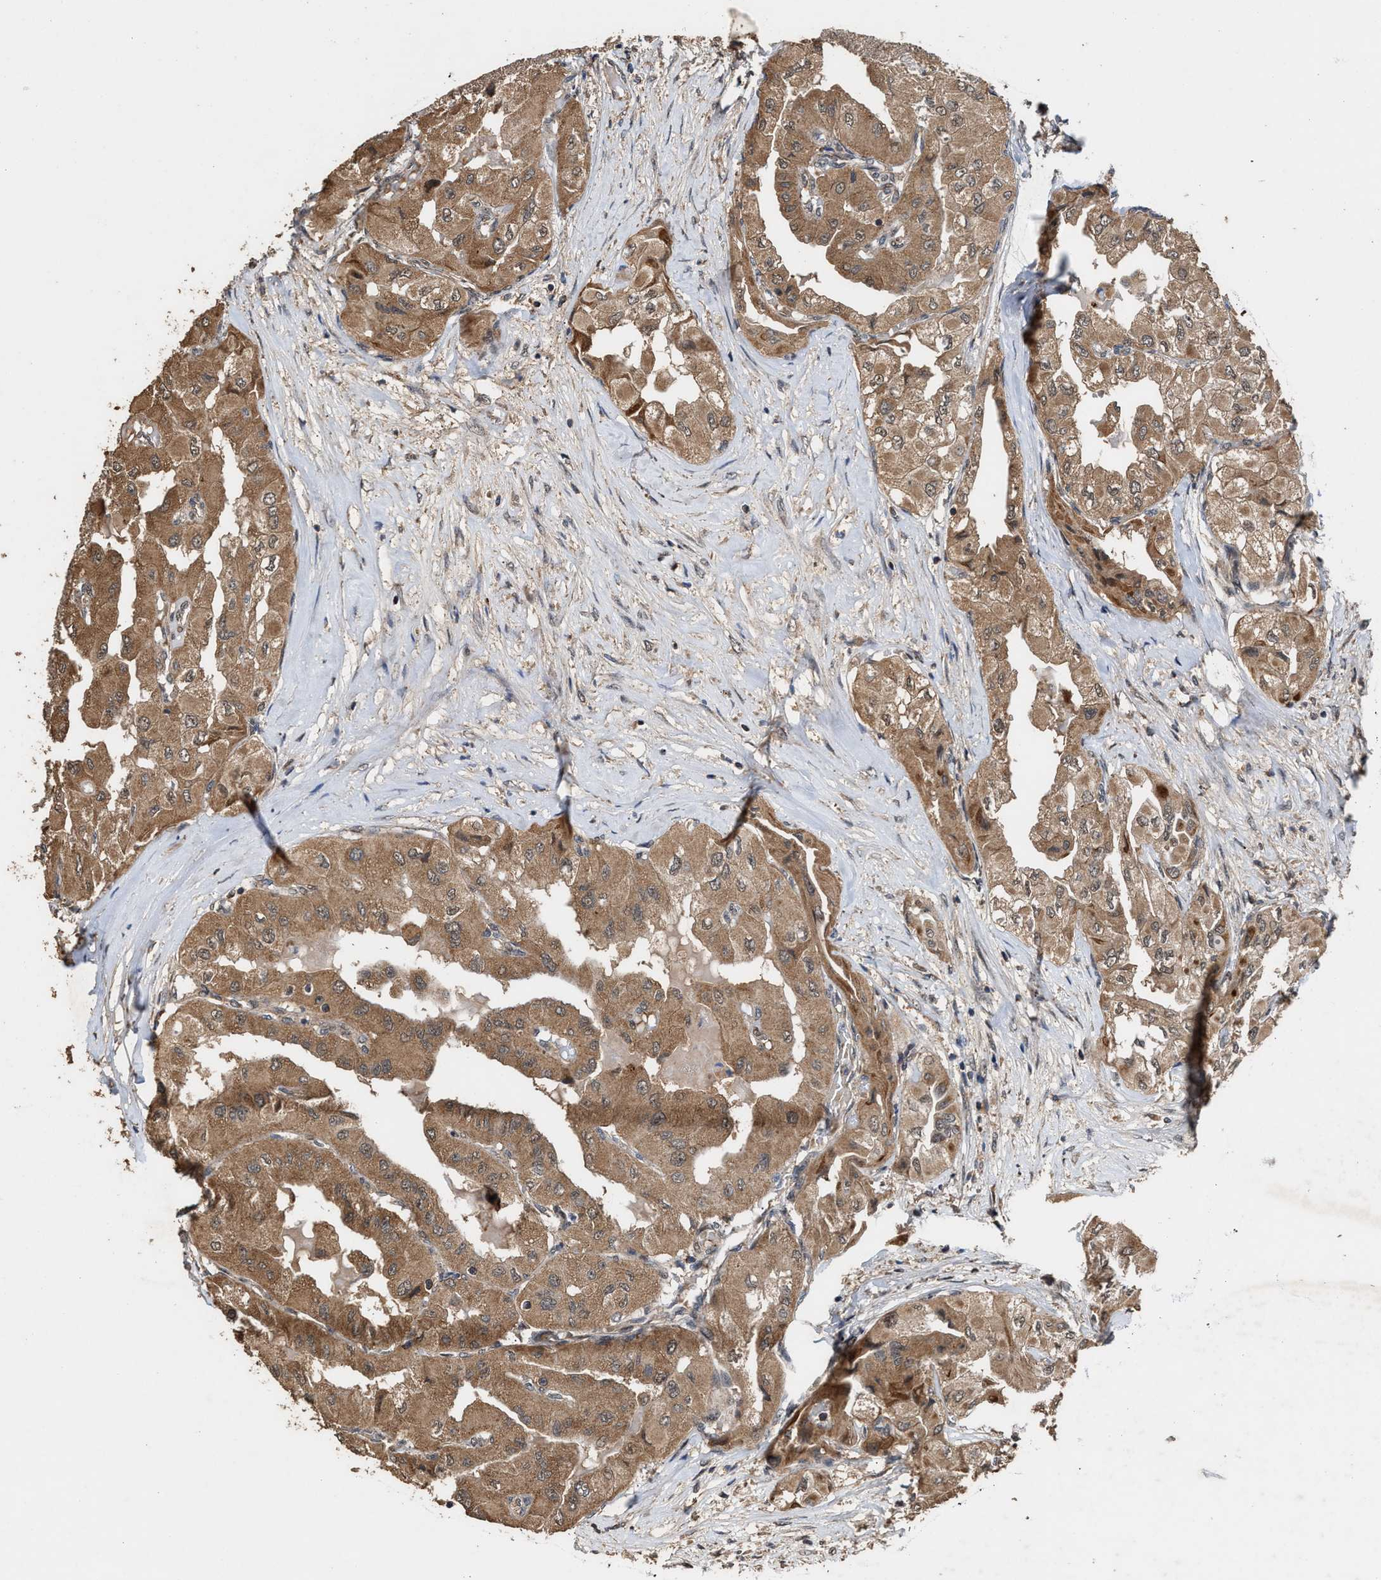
{"staining": {"intensity": "moderate", "quantity": ">75%", "location": "cytoplasmic/membranous"}, "tissue": "thyroid cancer", "cell_type": "Tumor cells", "image_type": "cancer", "snomed": [{"axis": "morphology", "description": "Papillary adenocarcinoma, NOS"}, {"axis": "topography", "description": "Thyroid gland"}], "caption": "A high-resolution histopathology image shows IHC staining of thyroid cancer, which exhibits moderate cytoplasmic/membranous staining in approximately >75% of tumor cells.", "gene": "ZNHIT6", "patient": {"sex": "female", "age": 59}}